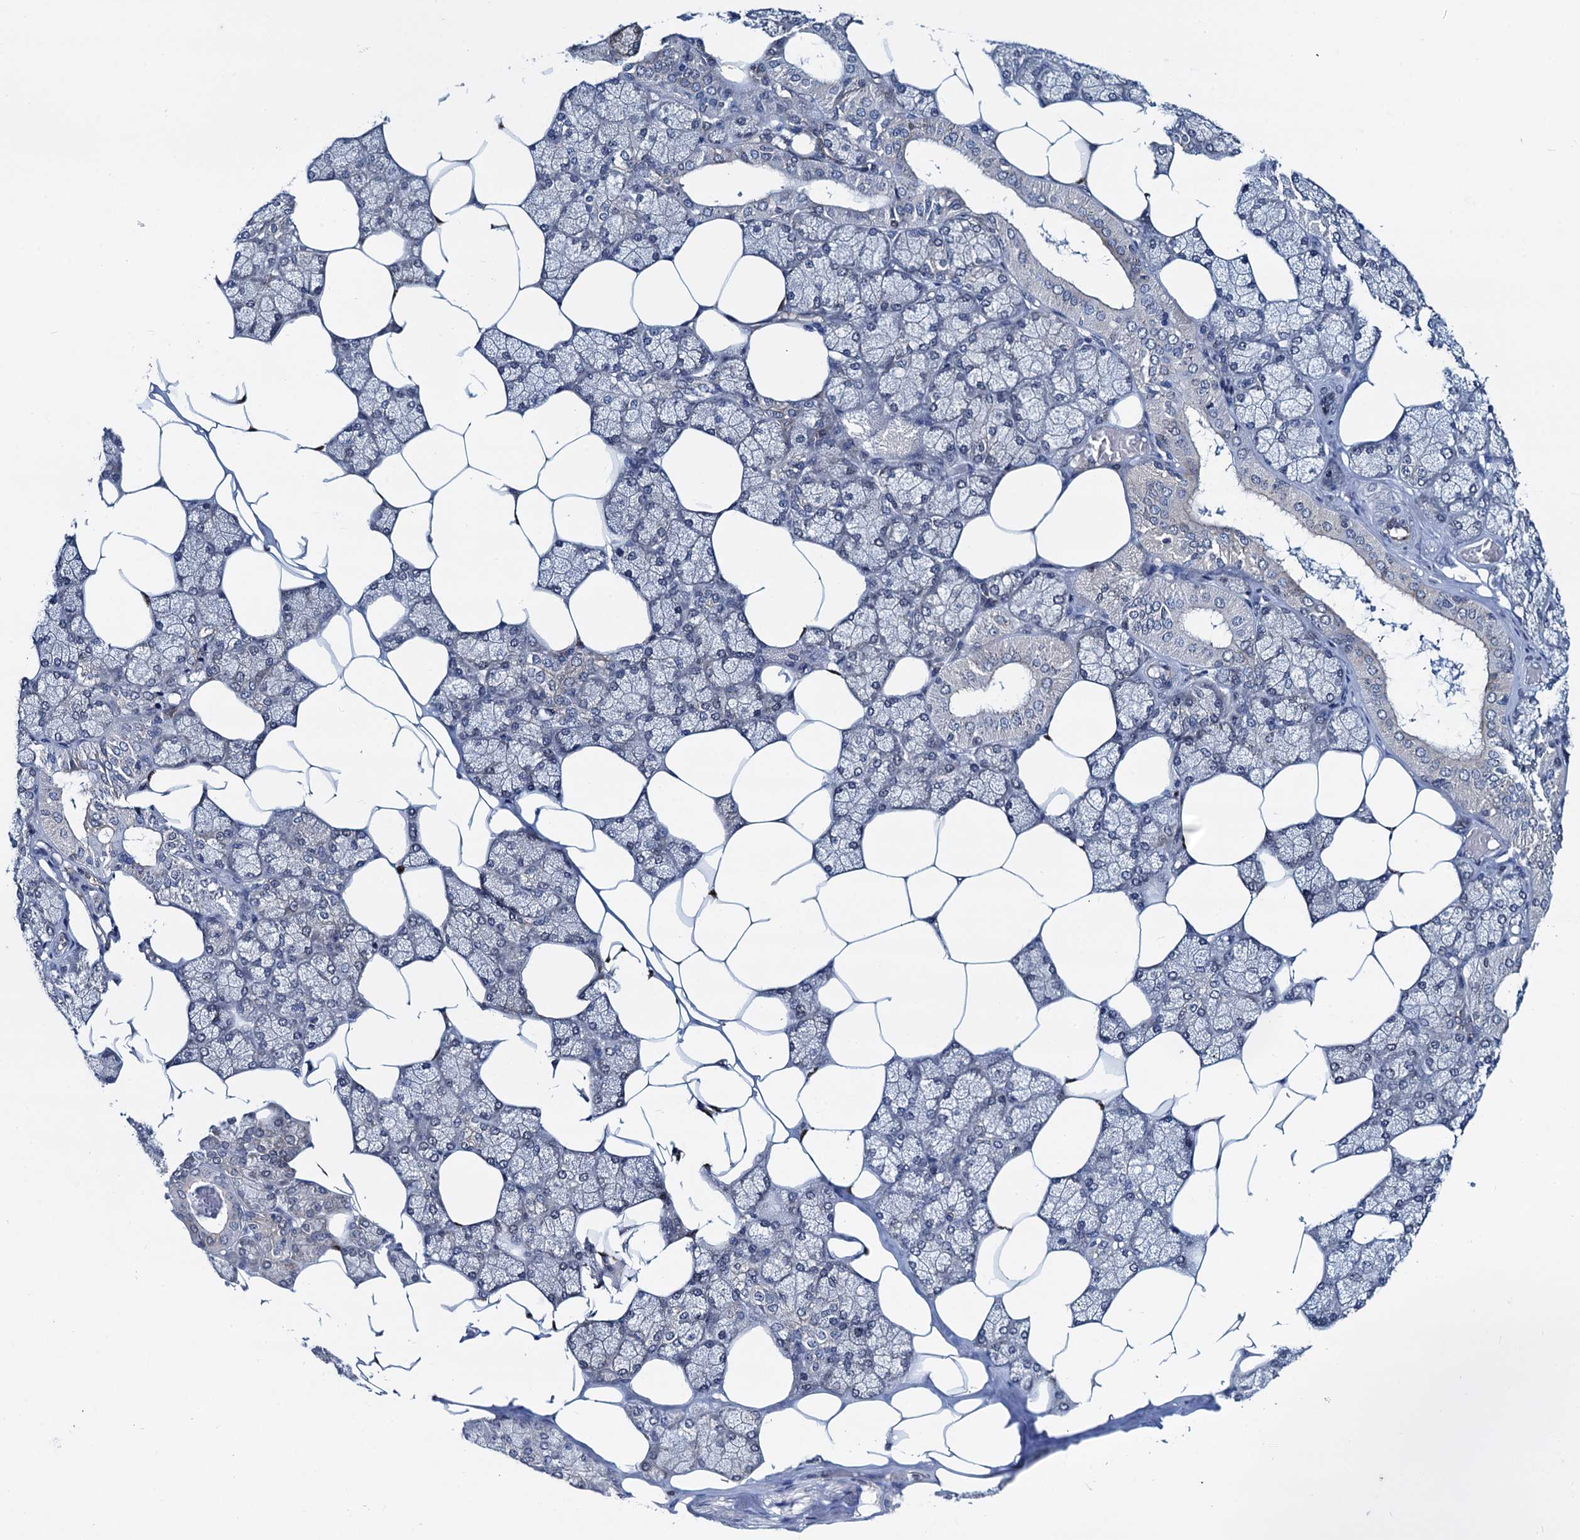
{"staining": {"intensity": "moderate", "quantity": "<25%", "location": "cytoplasmic/membranous"}, "tissue": "salivary gland", "cell_type": "Glandular cells", "image_type": "normal", "snomed": [{"axis": "morphology", "description": "Normal tissue, NOS"}, {"axis": "topography", "description": "Salivary gland"}], "caption": "The micrograph demonstrates immunohistochemical staining of benign salivary gland. There is moderate cytoplasmic/membranous staining is appreciated in approximately <25% of glandular cells.", "gene": "RNF125", "patient": {"sex": "male", "age": 62}}